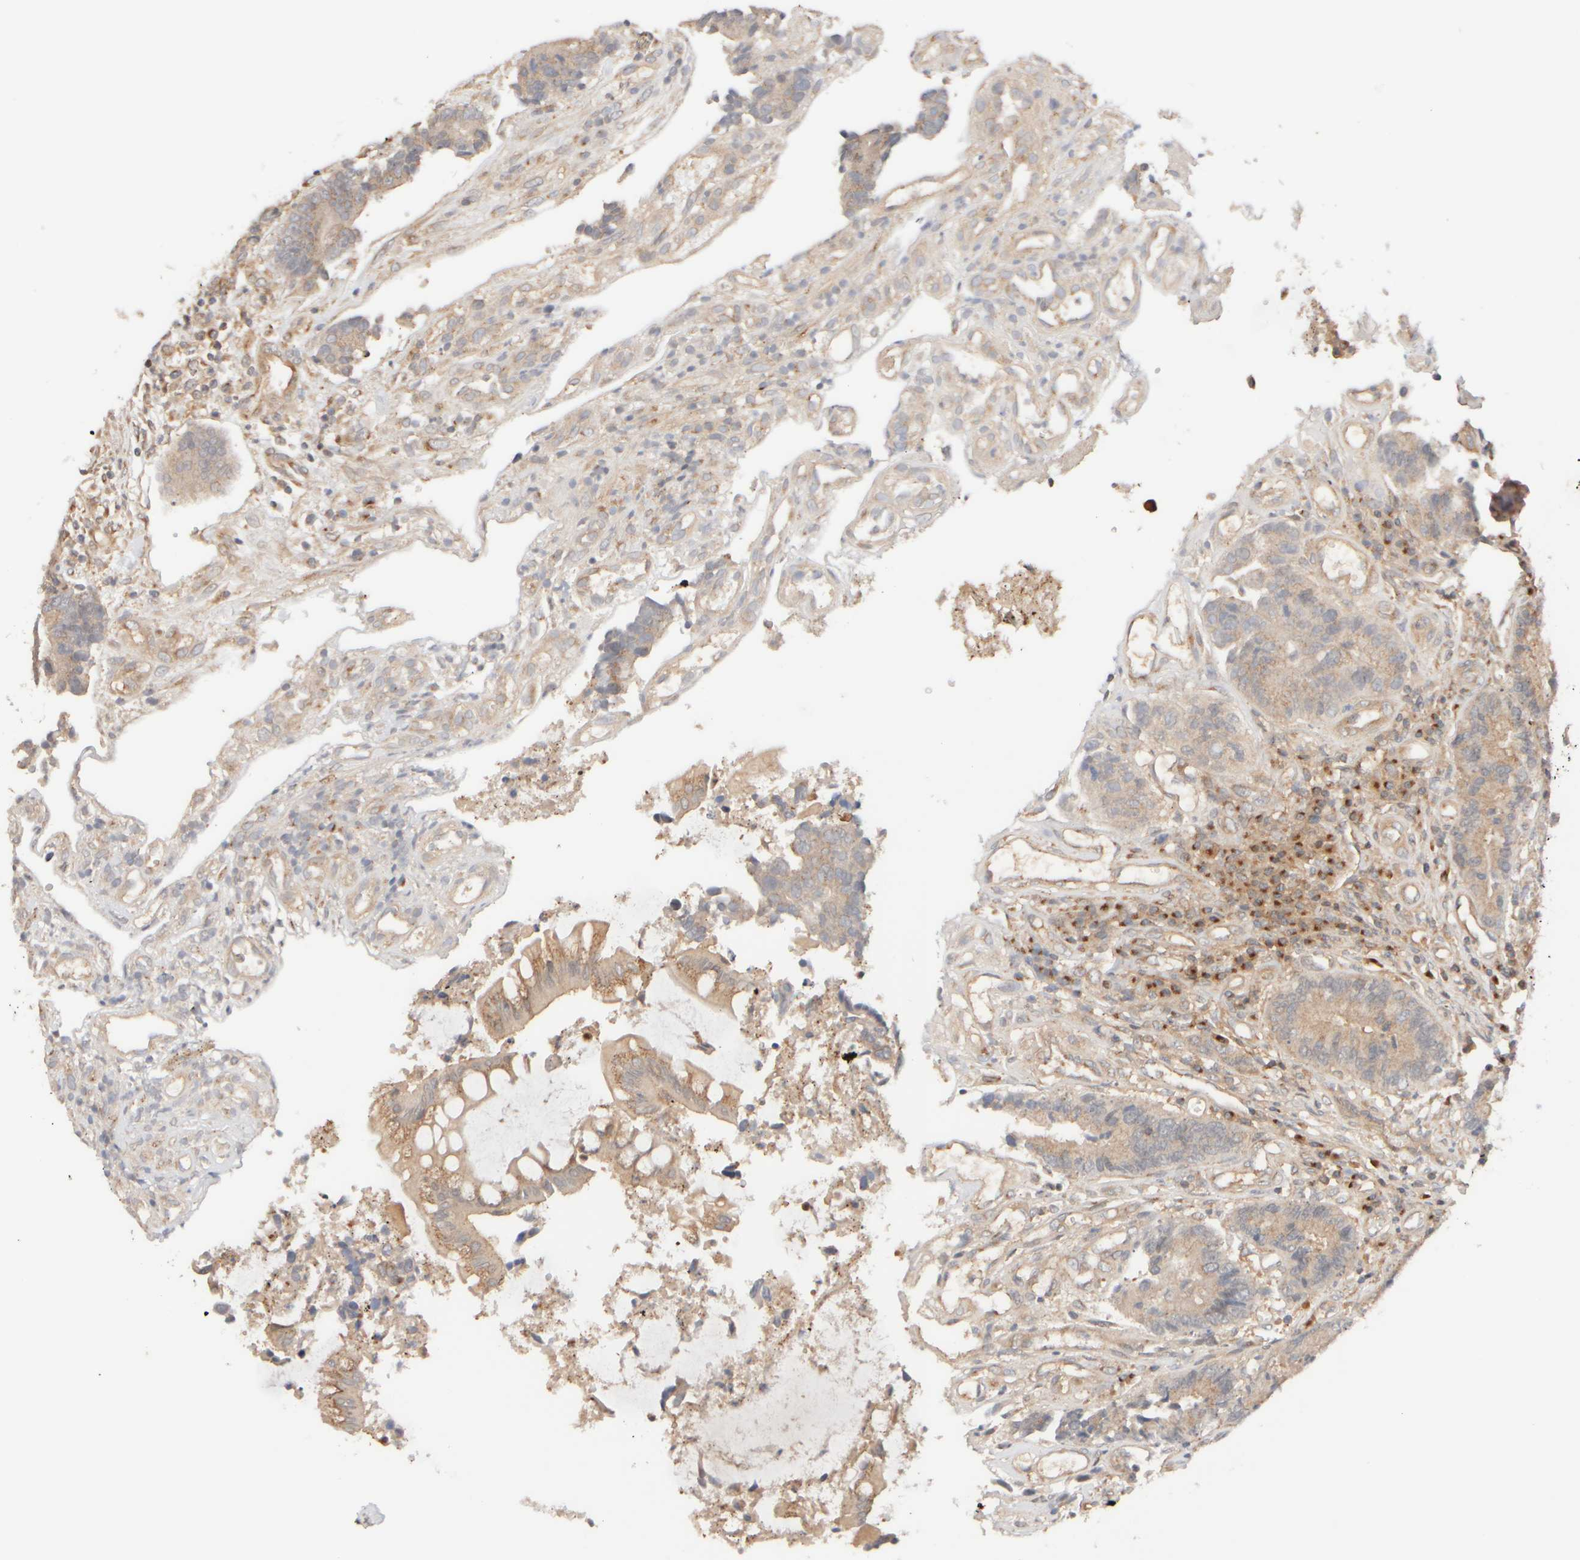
{"staining": {"intensity": "weak", "quantity": ">75%", "location": "cytoplasmic/membranous"}, "tissue": "colorectal cancer", "cell_type": "Tumor cells", "image_type": "cancer", "snomed": [{"axis": "morphology", "description": "Adenocarcinoma, NOS"}, {"axis": "topography", "description": "Rectum"}], "caption": "This micrograph shows adenocarcinoma (colorectal) stained with immunohistochemistry (IHC) to label a protein in brown. The cytoplasmic/membranous of tumor cells show weak positivity for the protein. Nuclei are counter-stained blue.", "gene": "RABEP1", "patient": {"sex": "male", "age": 84}}